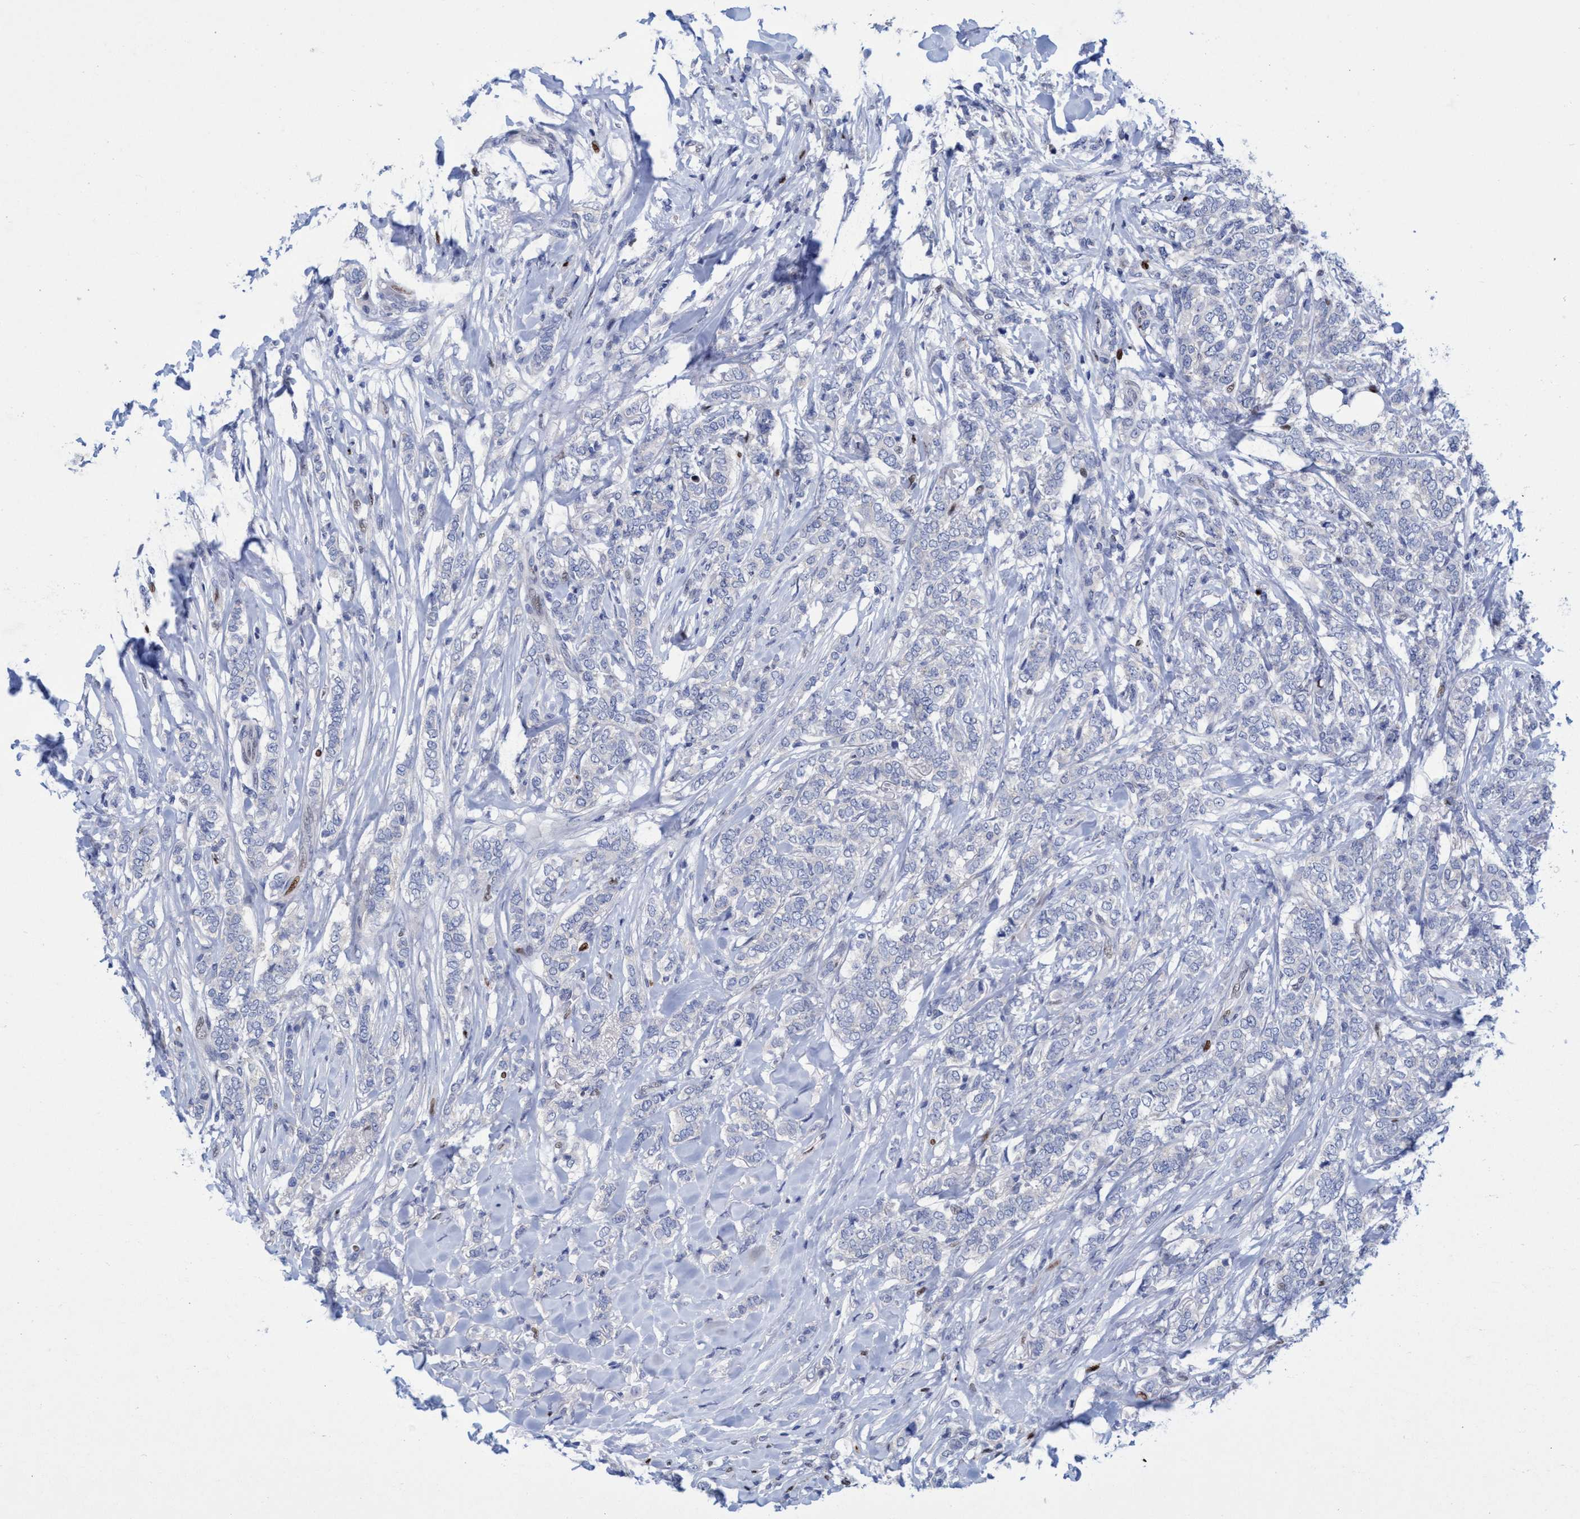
{"staining": {"intensity": "negative", "quantity": "none", "location": "none"}, "tissue": "breast cancer", "cell_type": "Tumor cells", "image_type": "cancer", "snomed": [{"axis": "morphology", "description": "Lobular carcinoma"}, {"axis": "topography", "description": "Skin"}, {"axis": "topography", "description": "Breast"}], "caption": "This is a photomicrograph of immunohistochemistry (IHC) staining of breast lobular carcinoma, which shows no staining in tumor cells. The staining was performed using DAB (3,3'-diaminobenzidine) to visualize the protein expression in brown, while the nuclei were stained in blue with hematoxylin (Magnification: 20x).", "gene": "R3HCC1", "patient": {"sex": "female", "age": 46}}